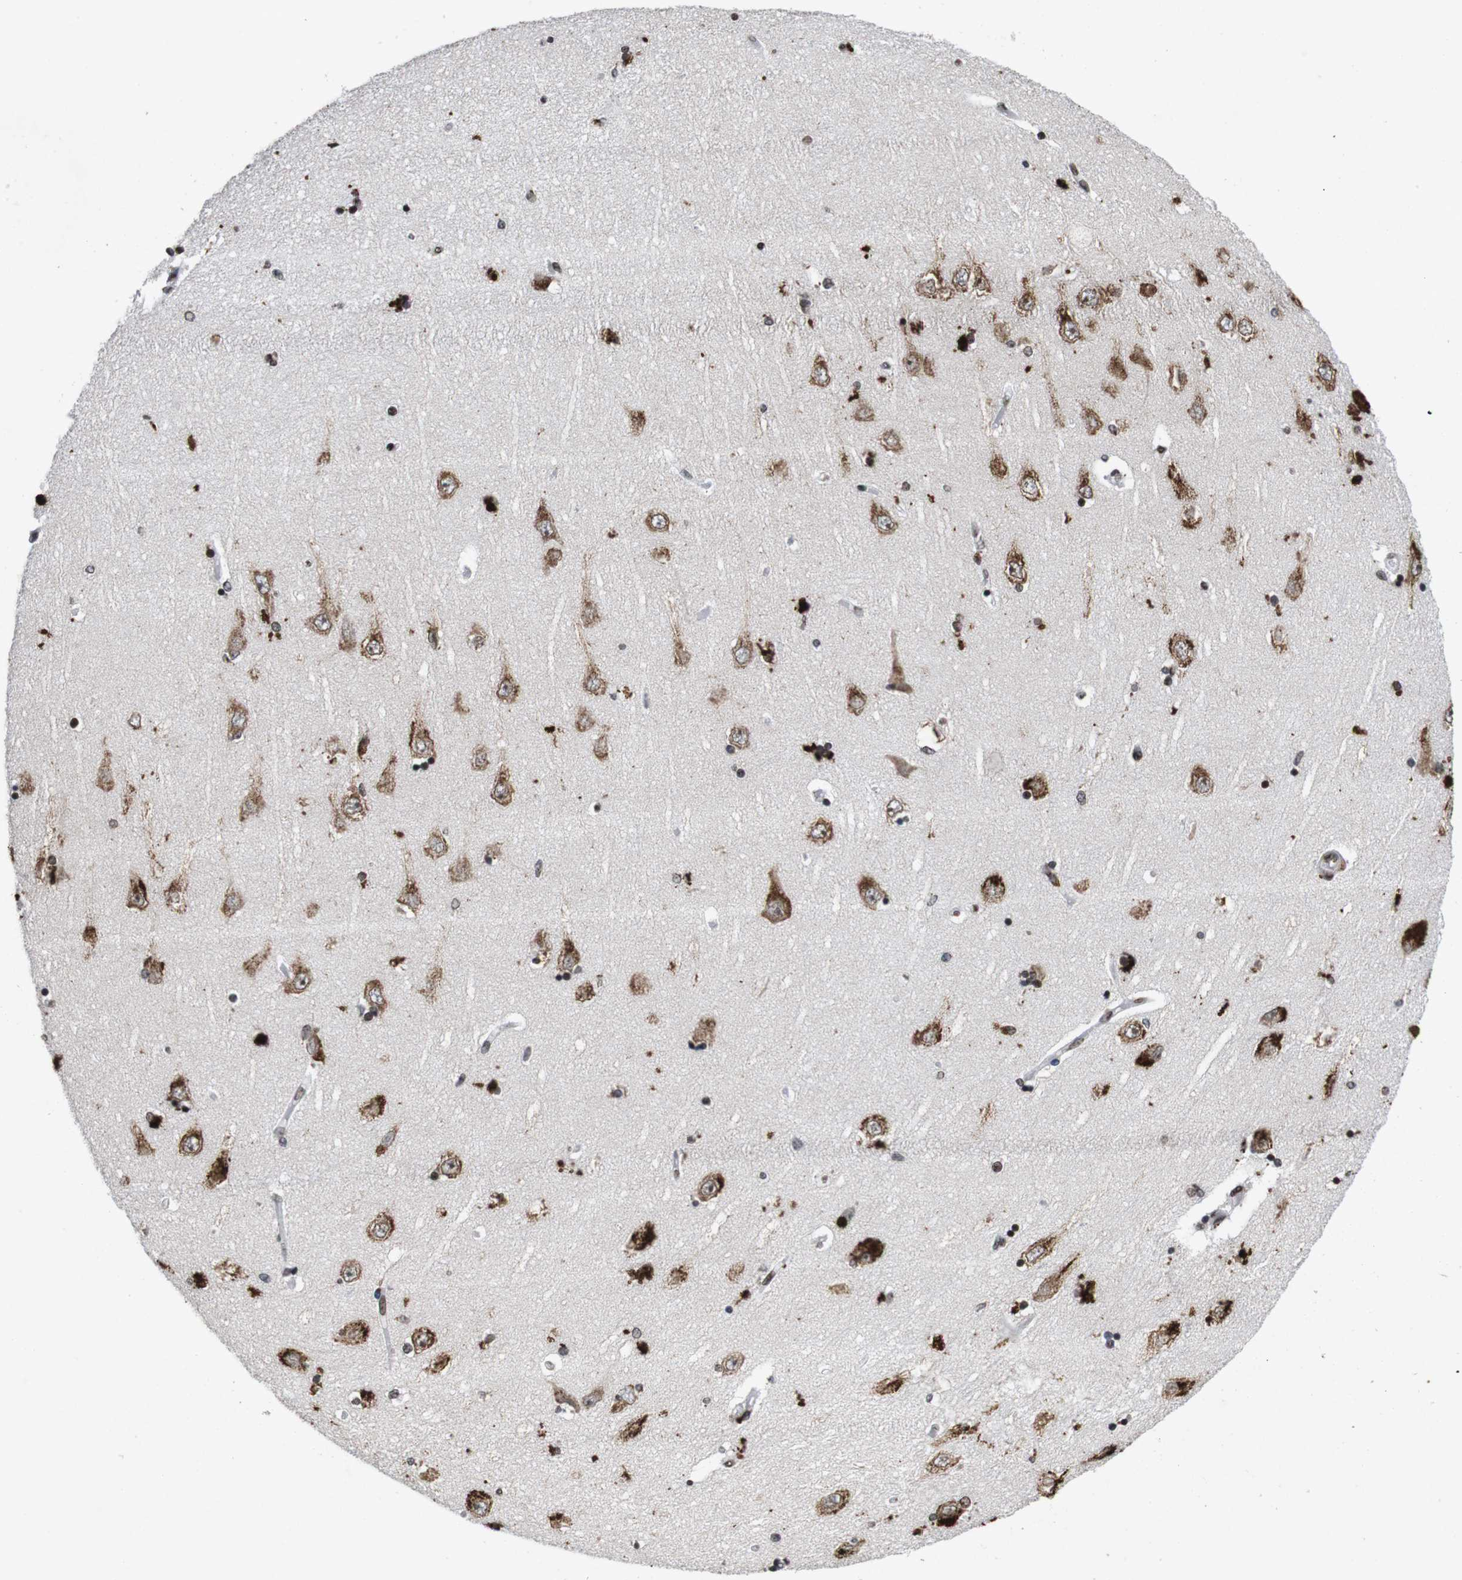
{"staining": {"intensity": "moderate", "quantity": ">75%", "location": "nuclear"}, "tissue": "hippocampus", "cell_type": "Glial cells", "image_type": "normal", "snomed": [{"axis": "morphology", "description": "Normal tissue, NOS"}, {"axis": "topography", "description": "Hippocampus"}], "caption": "Immunohistochemical staining of unremarkable human hippocampus exhibits moderate nuclear protein staining in about >75% of glial cells.", "gene": "MAGEH1", "patient": {"sex": "female", "age": 54}}